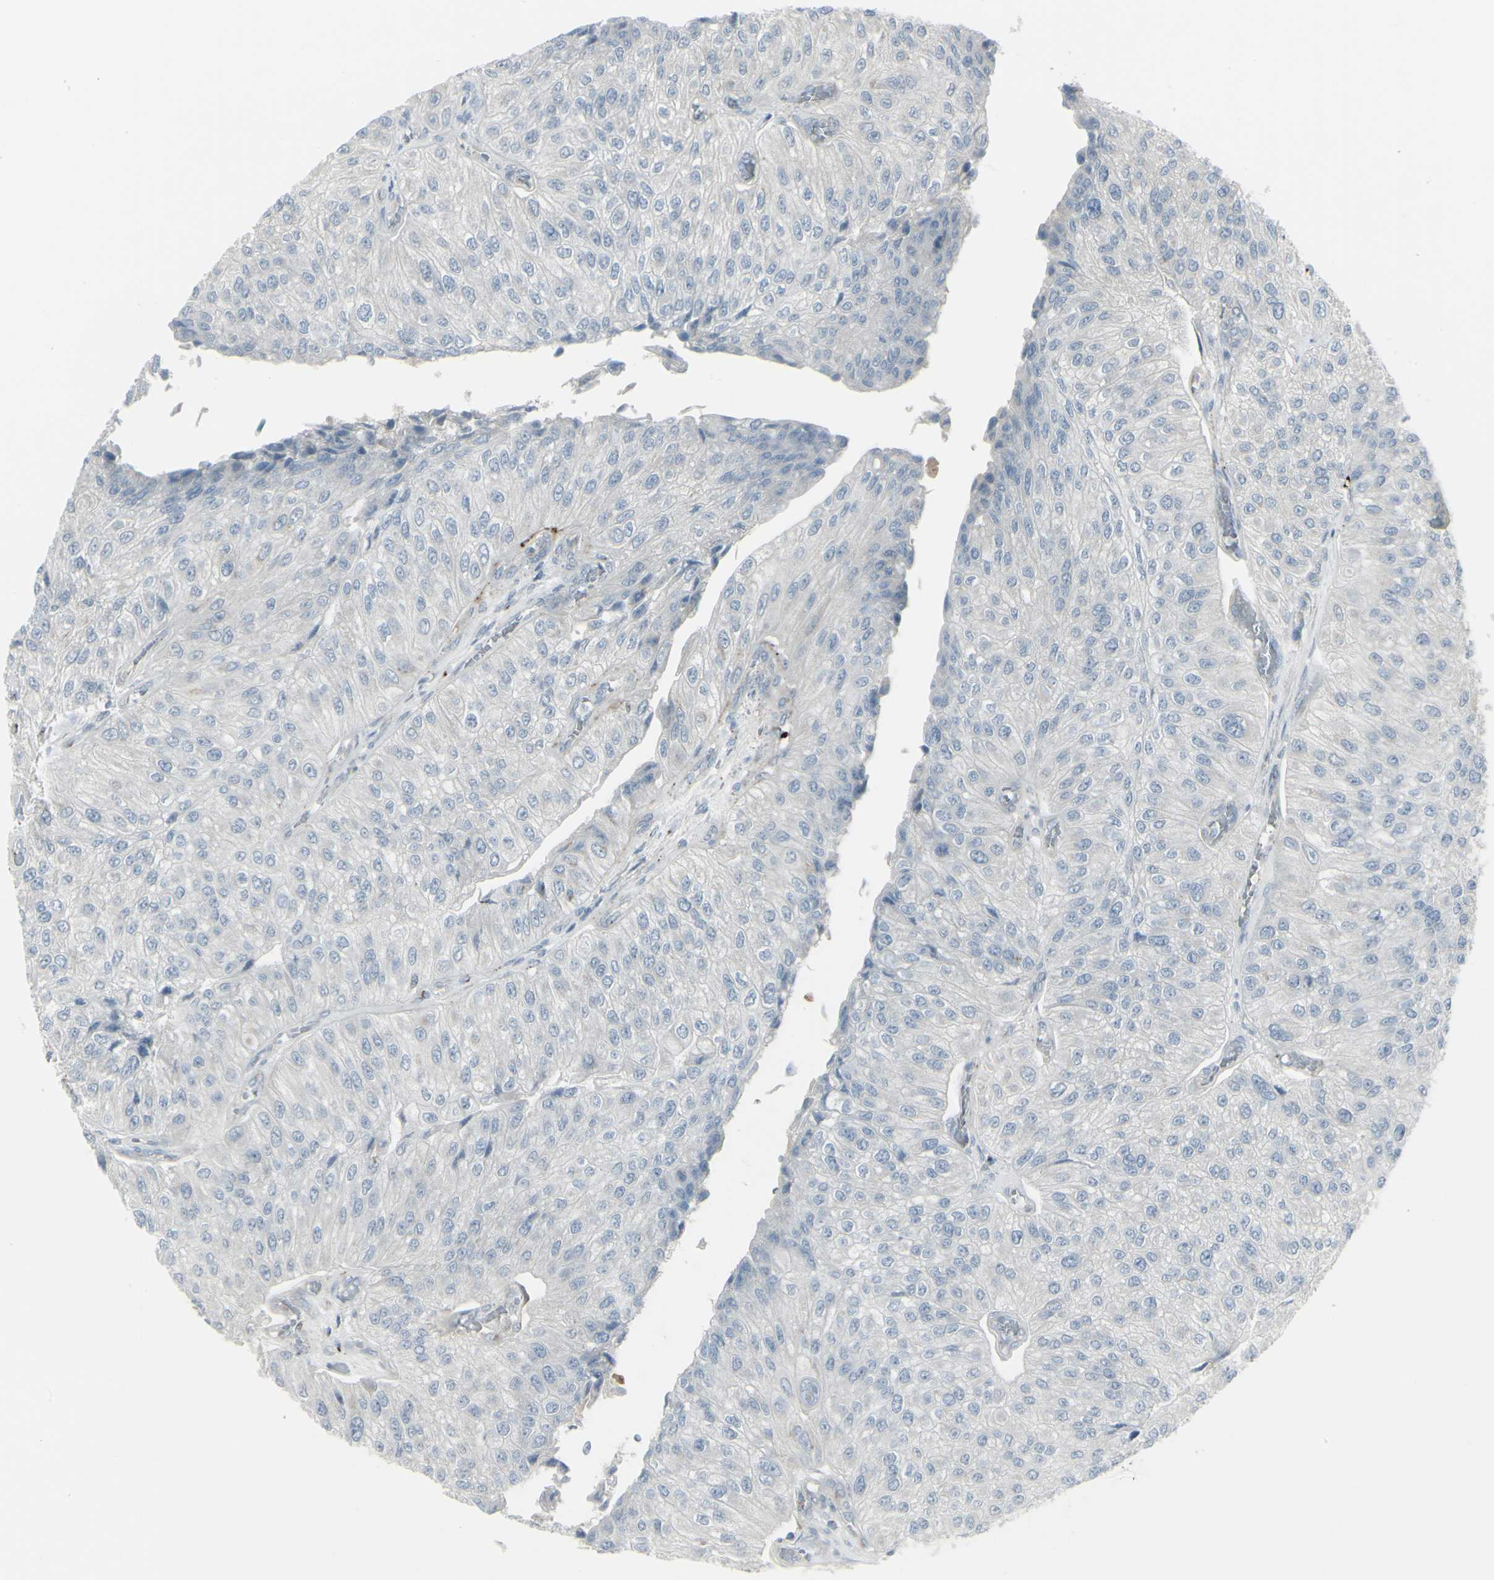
{"staining": {"intensity": "negative", "quantity": "none", "location": "none"}, "tissue": "urothelial cancer", "cell_type": "Tumor cells", "image_type": "cancer", "snomed": [{"axis": "morphology", "description": "Urothelial carcinoma, High grade"}, {"axis": "topography", "description": "Kidney"}, {"axis": "topography", "description": "Urinary bladder"}], "caption": "DAB immunohistochemical staining of high-grade urothelial carcinoma reveals no significant staining in tumor cells.", "gene": "GALNT6", "patient": {"sex": "male", "age": 77}}